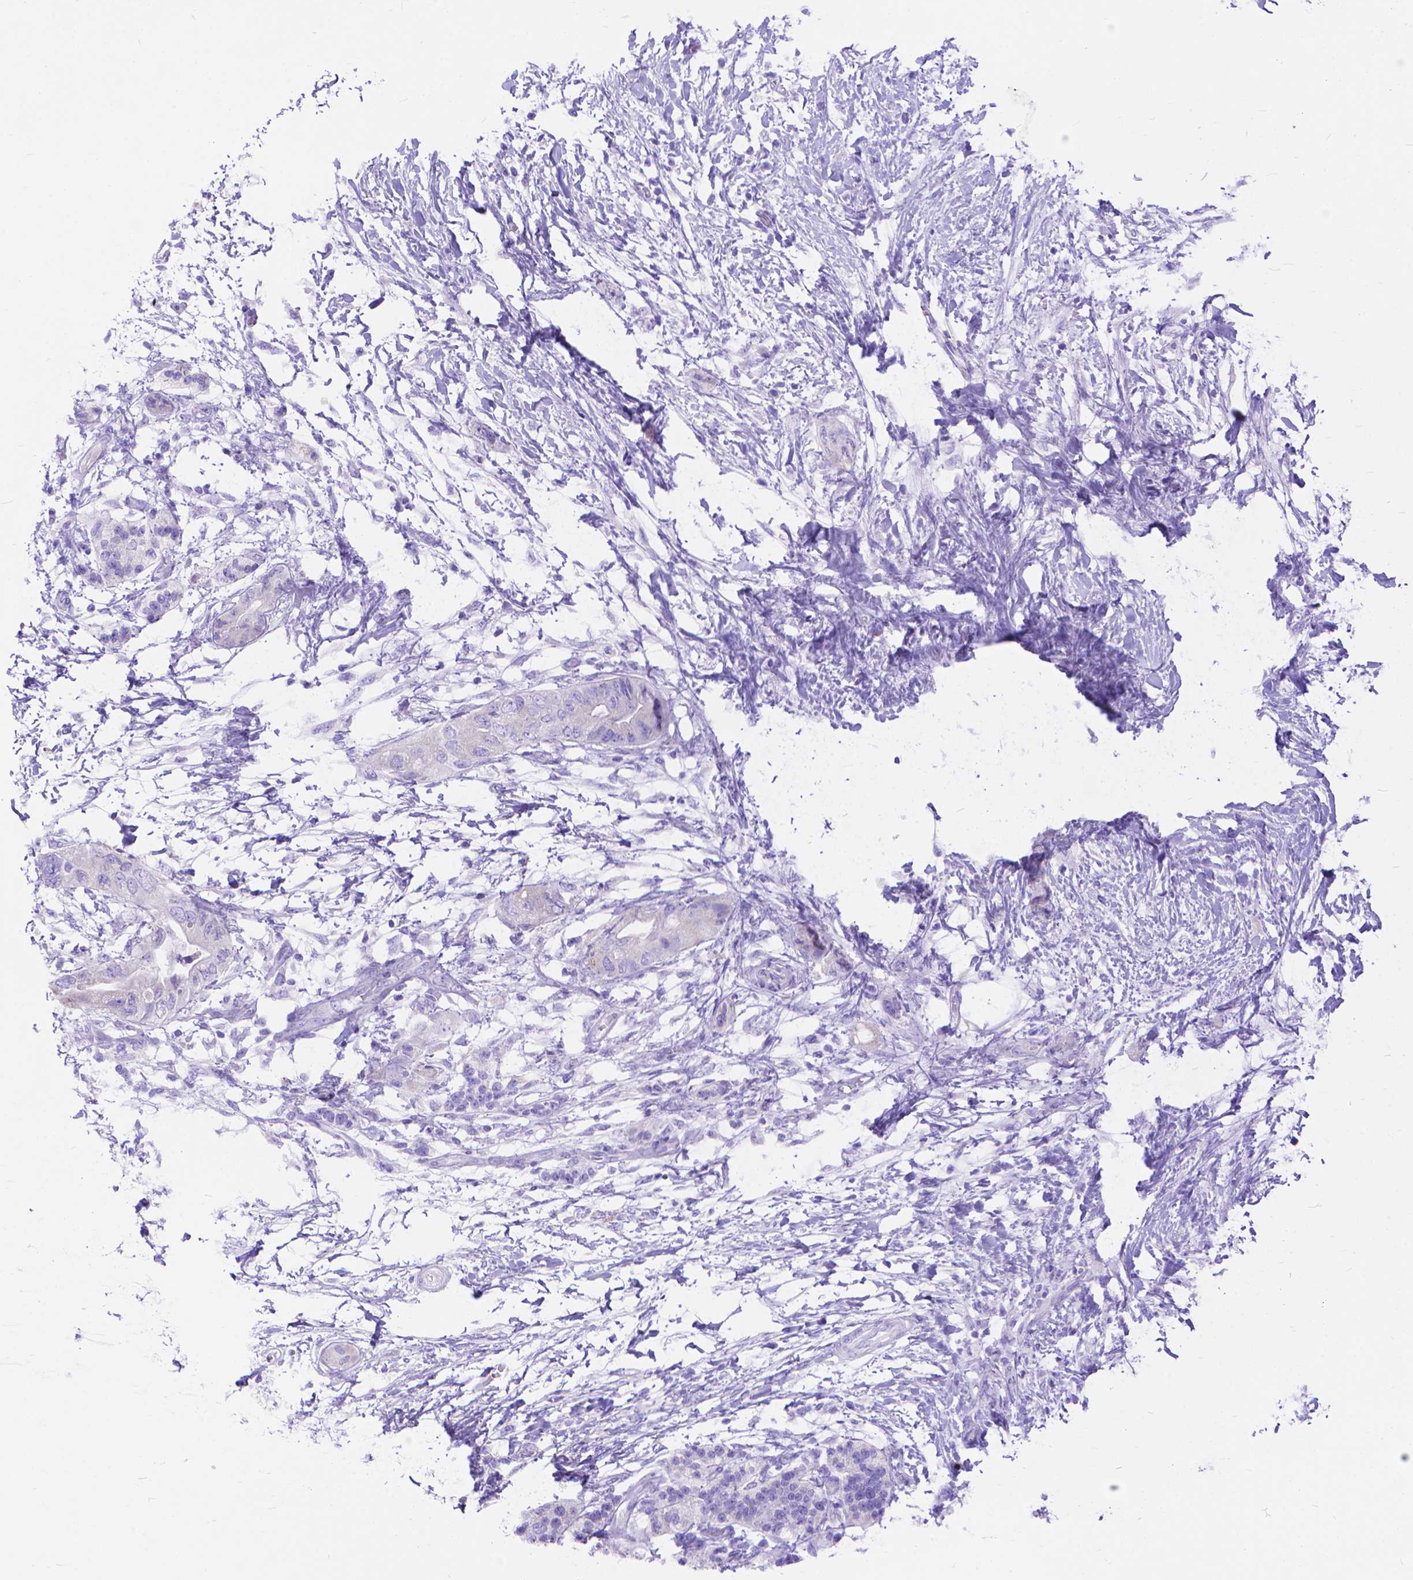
{"staining": {"intensity": "negative", "quantity": "none", "location": "none"}, "tissue": "pancreatic cancer", "cell_type": "Tumor cells", "image_type": "cancer", "snomed": [{"axis": "morphology", "description": "Adenocarcinoma, NOS"}, {"axis": "topography", "description": "Pancreas"}], "caption": "High power microscopy photomicrograph of an IHC image of adenocarcinoma (pancreatic), revealing no significant staining in tumor cells.", "gene": "DHRS2", "patient": {"sex": "female", "age": 72}}